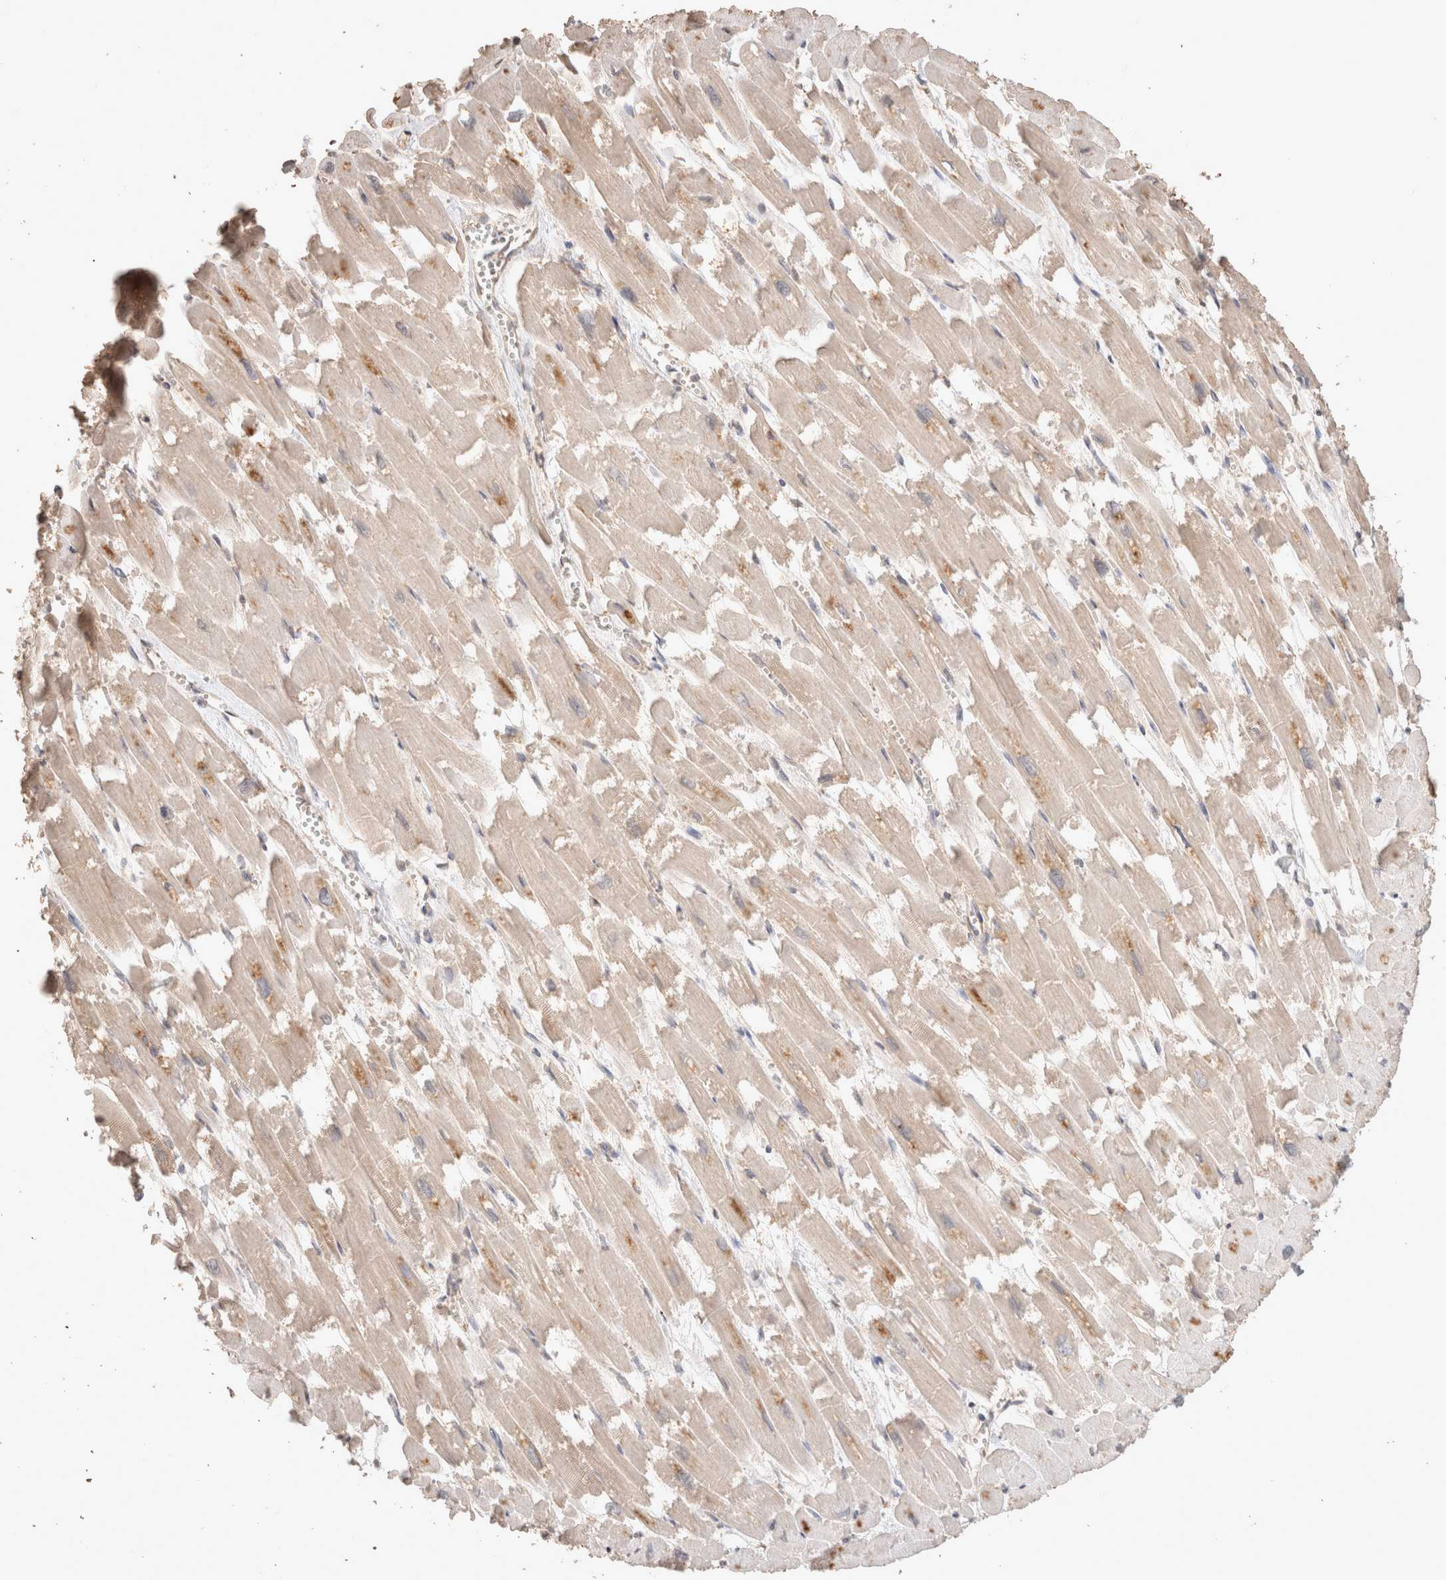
{"staining": {"intensity": "negative", "quantity": "none", "location": "none"}, "tissue": "heart muscle", "cell_type": "Cardiomyocytes", "image_type": "normal", "snomed": [{"axis": "morphology", "description": "Normal tissue, NOS"}, {"axis": "topography", "description": "Heart"}], "caption": "The photomicrograph demonstrates no significant positivity in cardiomyocytes of heart muscle. Brightfield microscopy of immunohistochemistry (IHC) stained with DAB (brown) and hematoxylin (blue), captured at high magnification.", "gene": "HROB", "patient": {"sex": "male", "age": 54}}